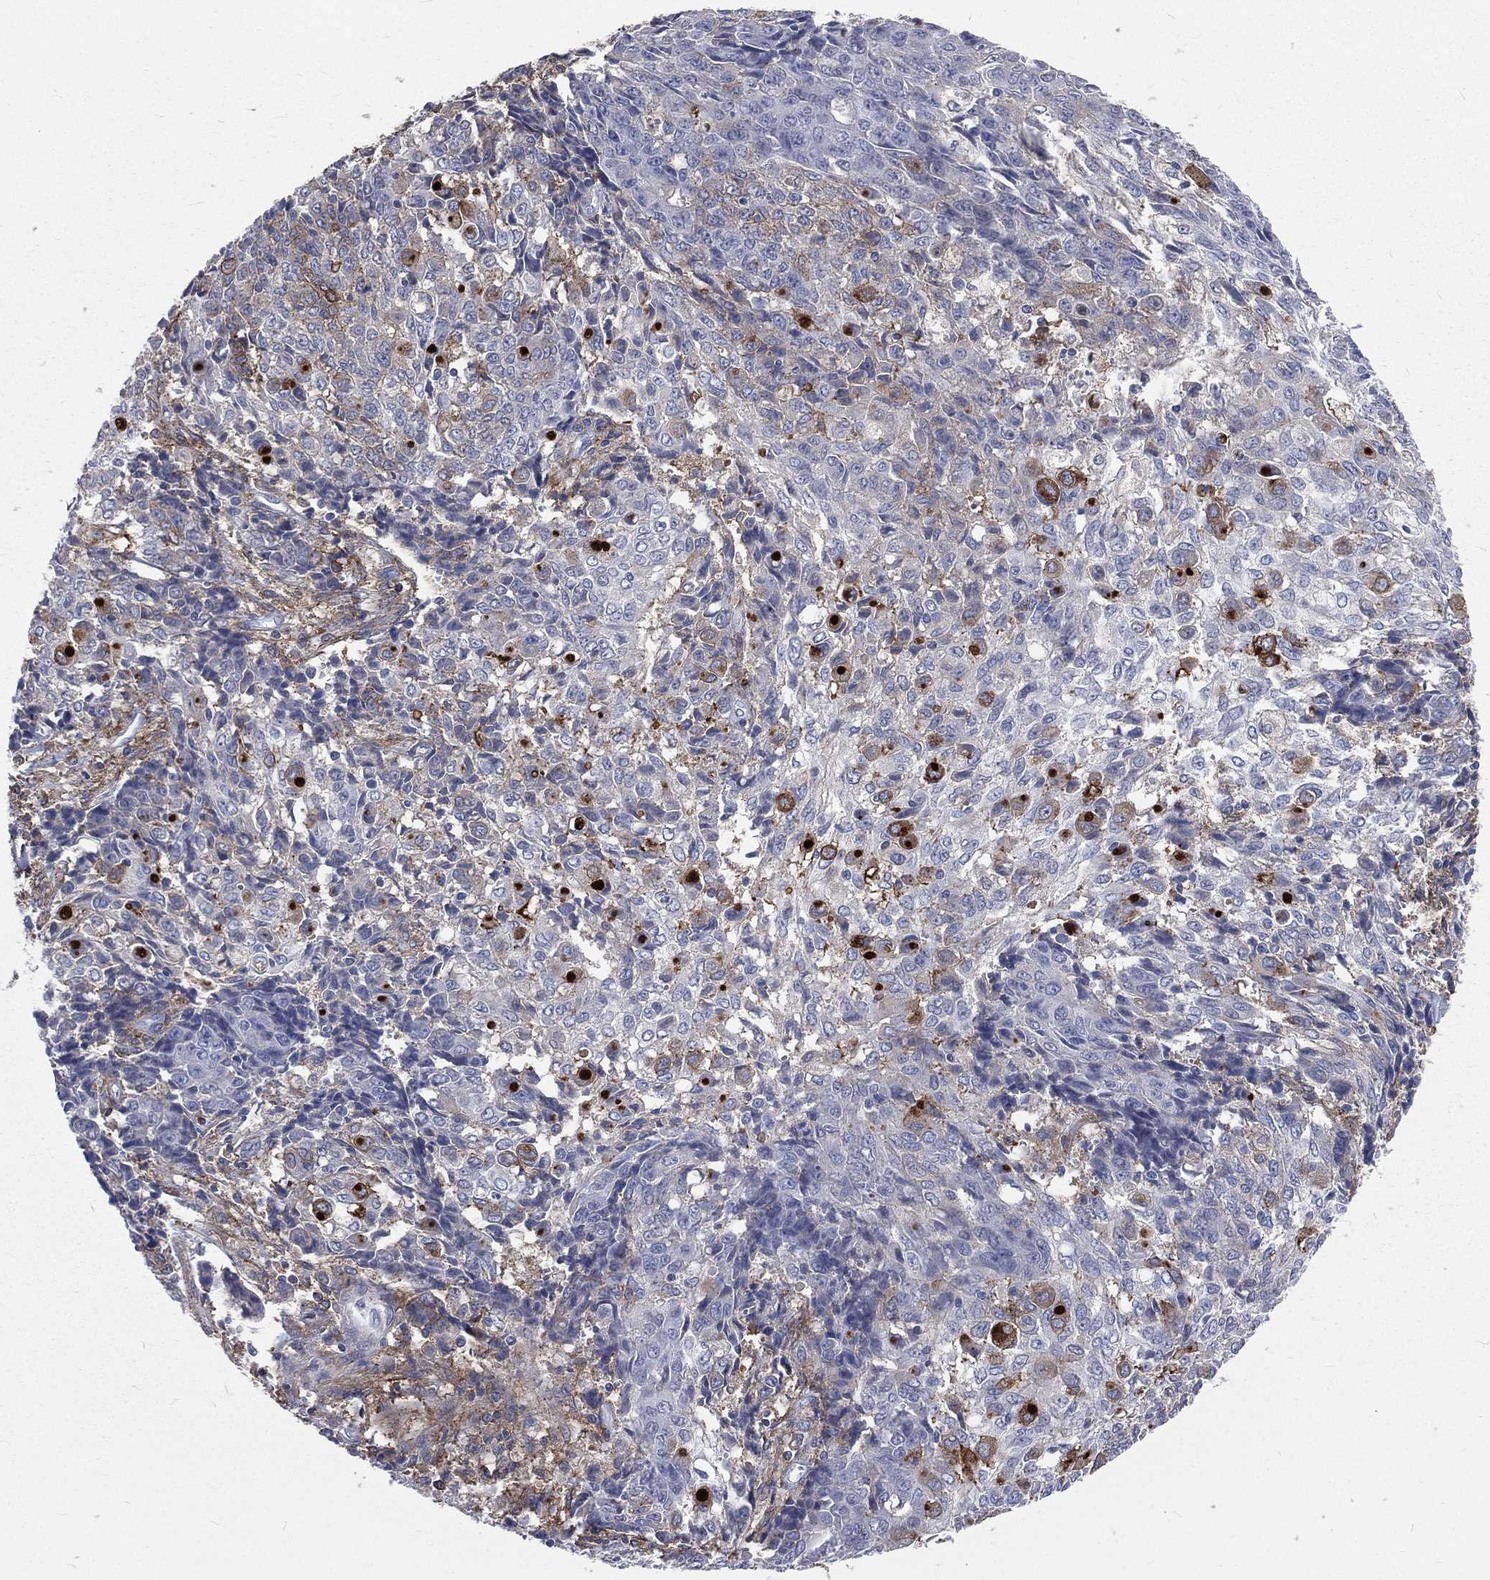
{"staining": {"intensity": "moderate", "quantity": "<25%", "location": "cytoplasmic/membranous"}, "tissue": "ovarian cancer", "cell_type": "Tumor cells", "image_type": "cancer", "snomed": [{"axis": "morphology", "description": "Carcinoma, endometroid"}, {"axis": "topography", "description": "Ovary"}], "caption": "Immunohistochemical staining of human ovarian cancer (endometroid carcinoma) displays low levels of moderate cytoplasmic/membranous expression in approximately <25% of tumor cells.", "gene": "BASP1", "patient": {"sex": "female", "age": 42}}